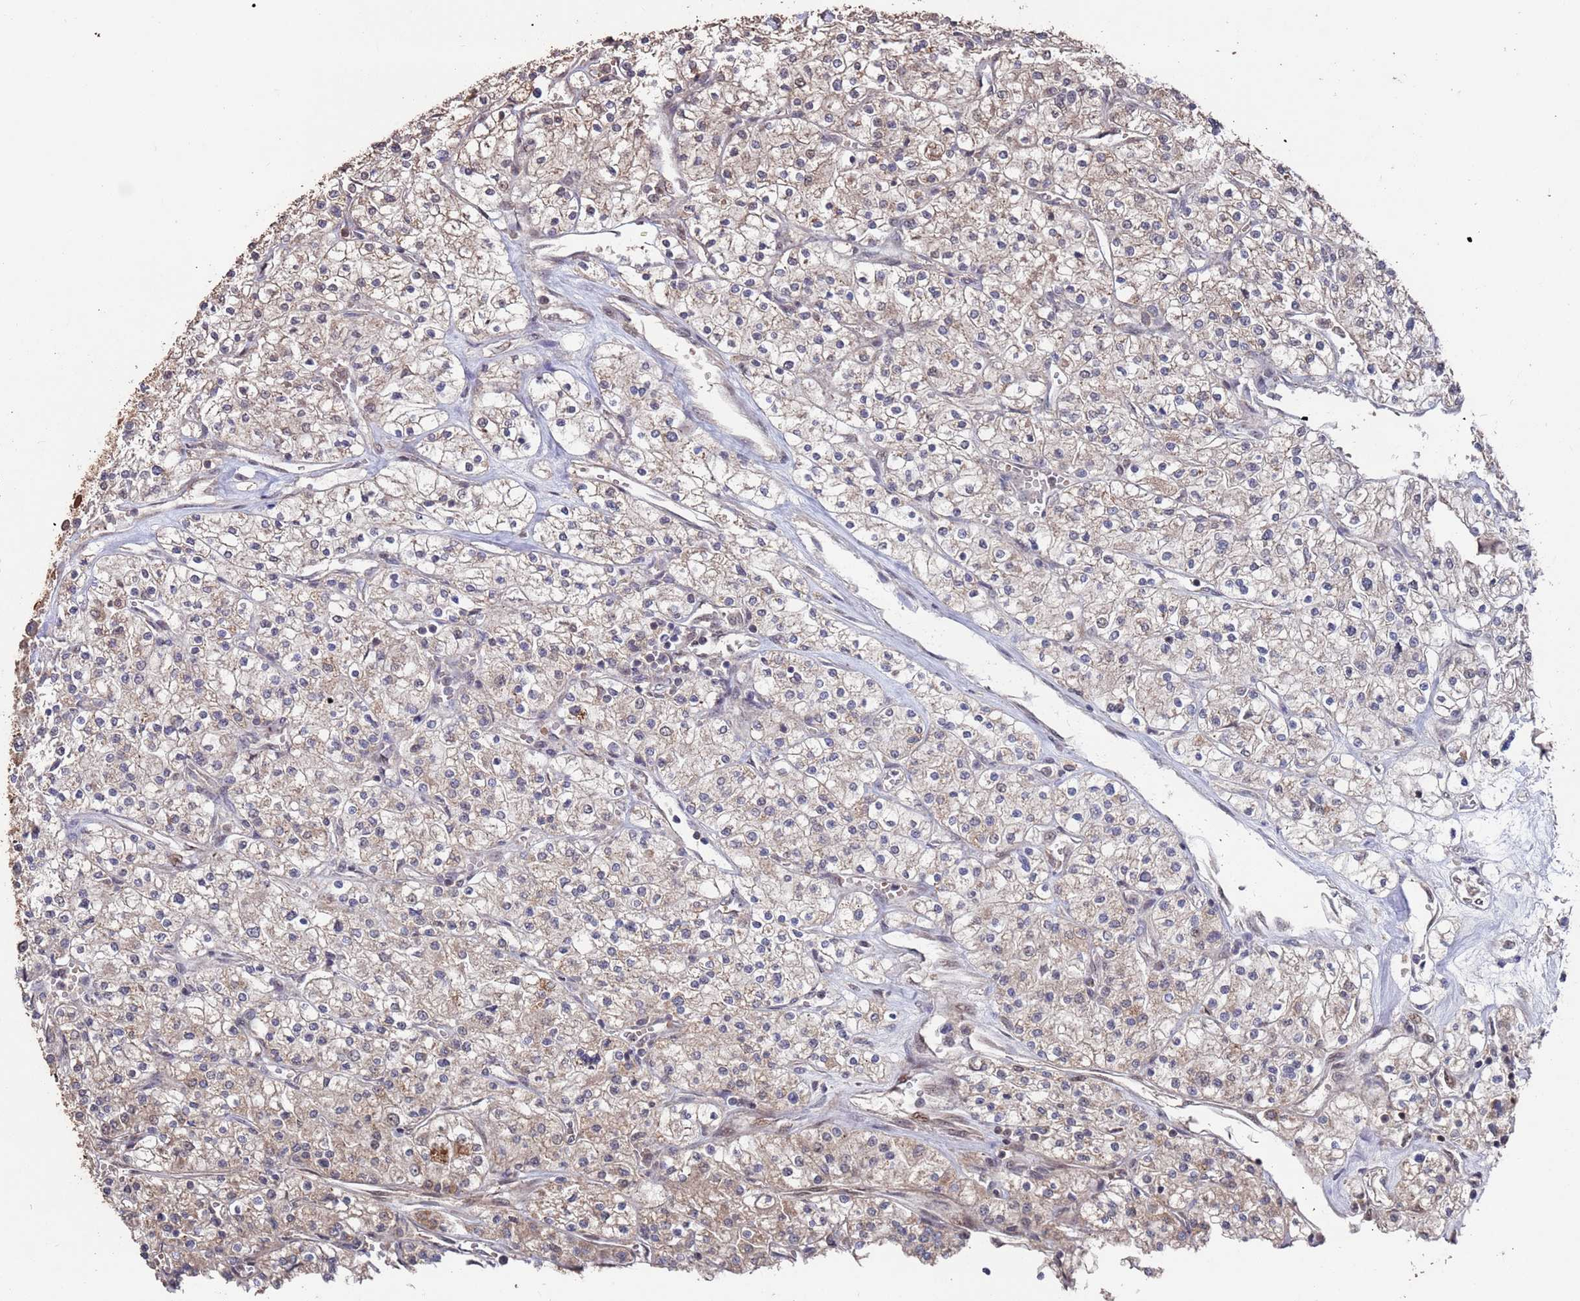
{"staining": {"intensity": "weak", "quantity": "25%-75%", "location": "cytoplasmic/membranous"}, "tissue": "renal cancer", "cell_type": "Tumor cells", "image_type": "cancer", "snomed": [{"axis": "morphology", "description": "Adenocarcinoma, NOS"}, {"axis": "topography", "description": "Kidney"}], "caption": "Human renal cancer stained with a brown dye demonstrates weak cytoplasmic/membranous positive positivity in about 25%-75% of tumor cells.", "gene": "PRR7", "patient": {"sex": "male", "age": 80}}